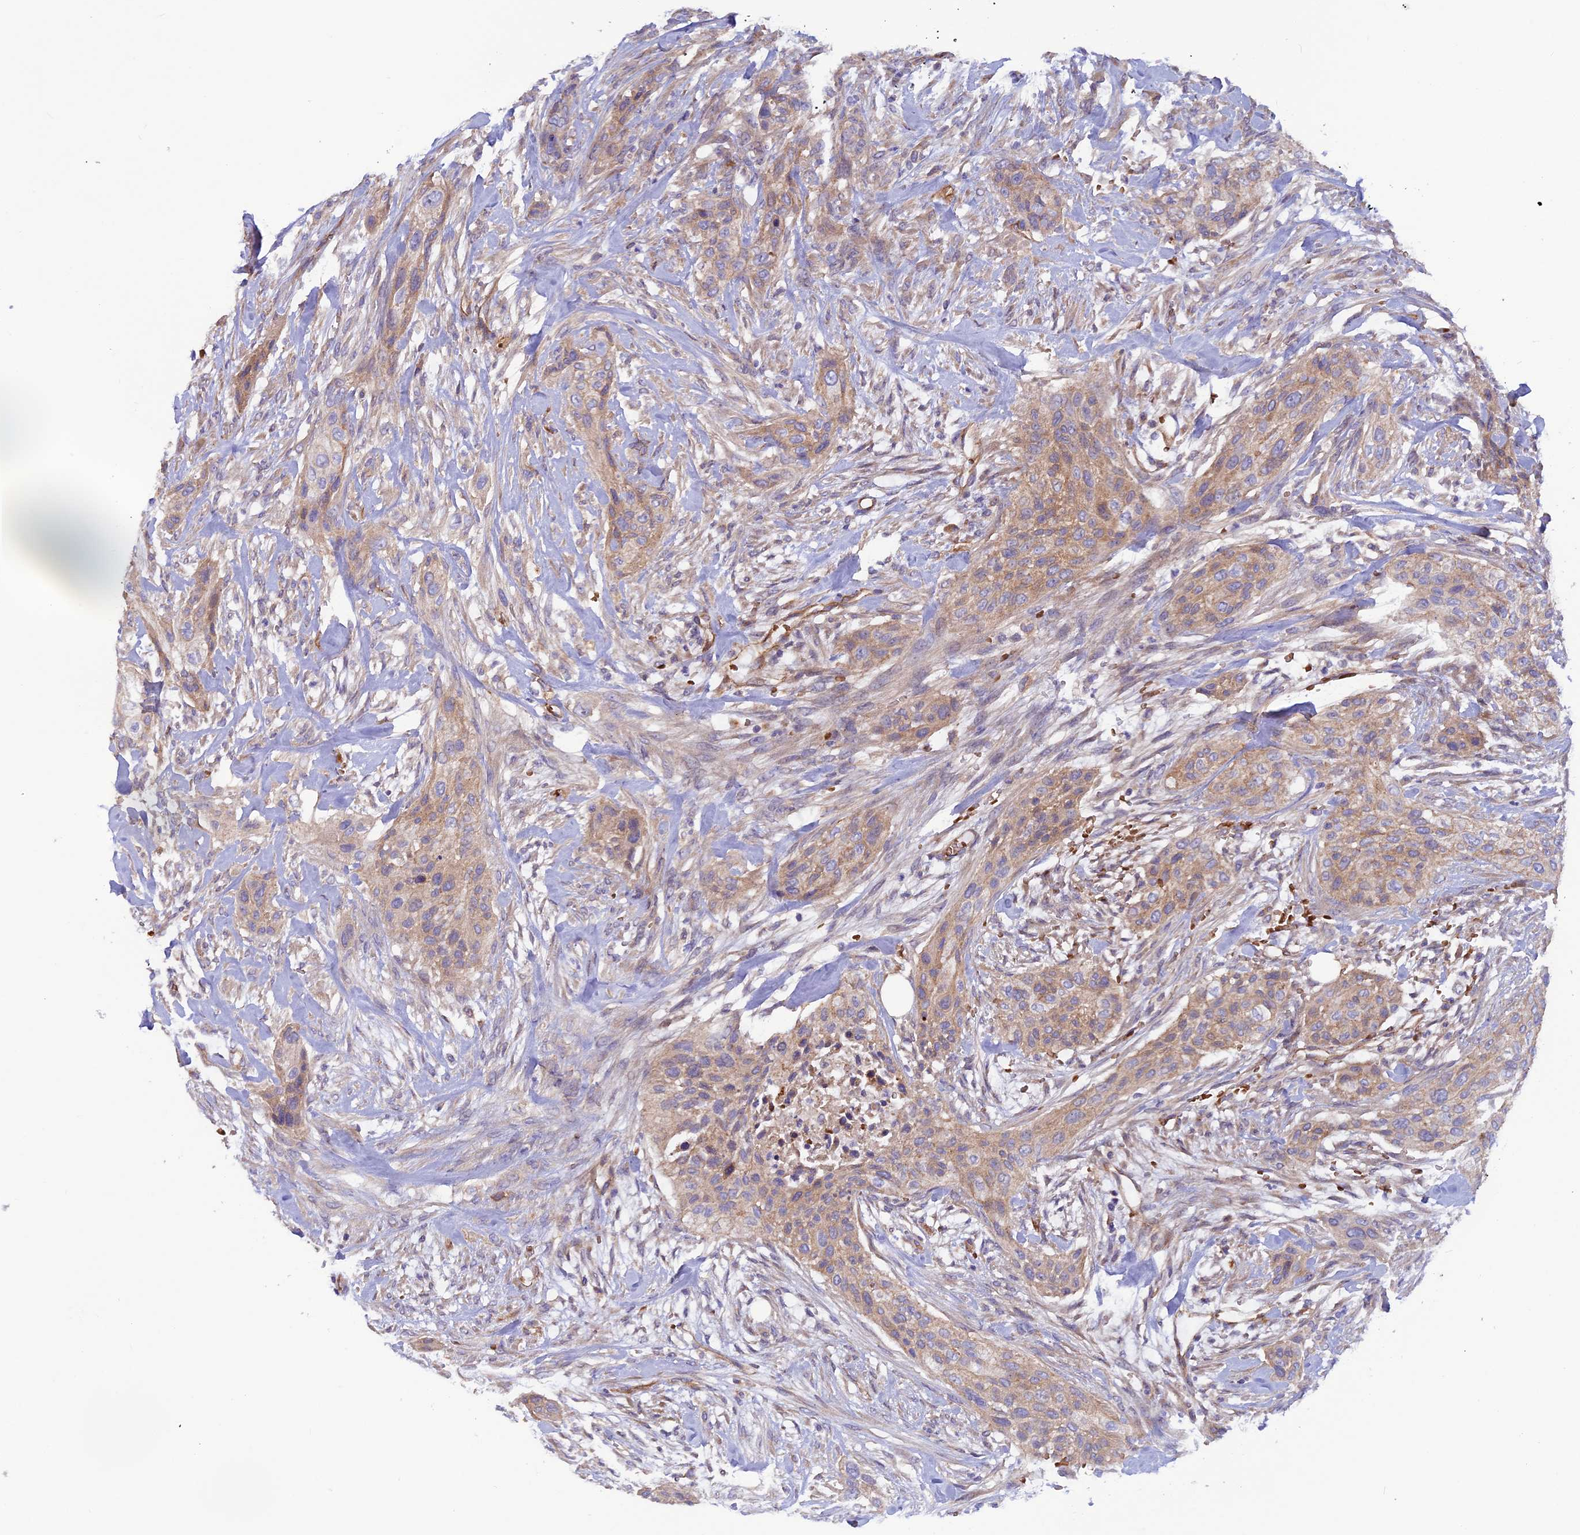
{"staining": {"intensity": "weak", "quantity": ">75%", "location": "cytoplasmic/membranous"}, "tissue": "urothelial cancer", "cell_type": "Tumor cells", "image_type": "cancer", "snomed": [{"axis": "morphology", "description": "Urothelial carcinoma, High grade"}, {"axis": "topography", "description": "Urinary bladder"}], "caption": "High-grade urothelial carcinoma stained with DAB (3,3'-diaminobenzidine) immunohistochemistry (IHC) reveals low levels of weak cytoplasmic/membranous positivity in approximately >75% of tumor cells.", "gene": "DUS3L", "patient": {"sex": "male", "age": 35}}